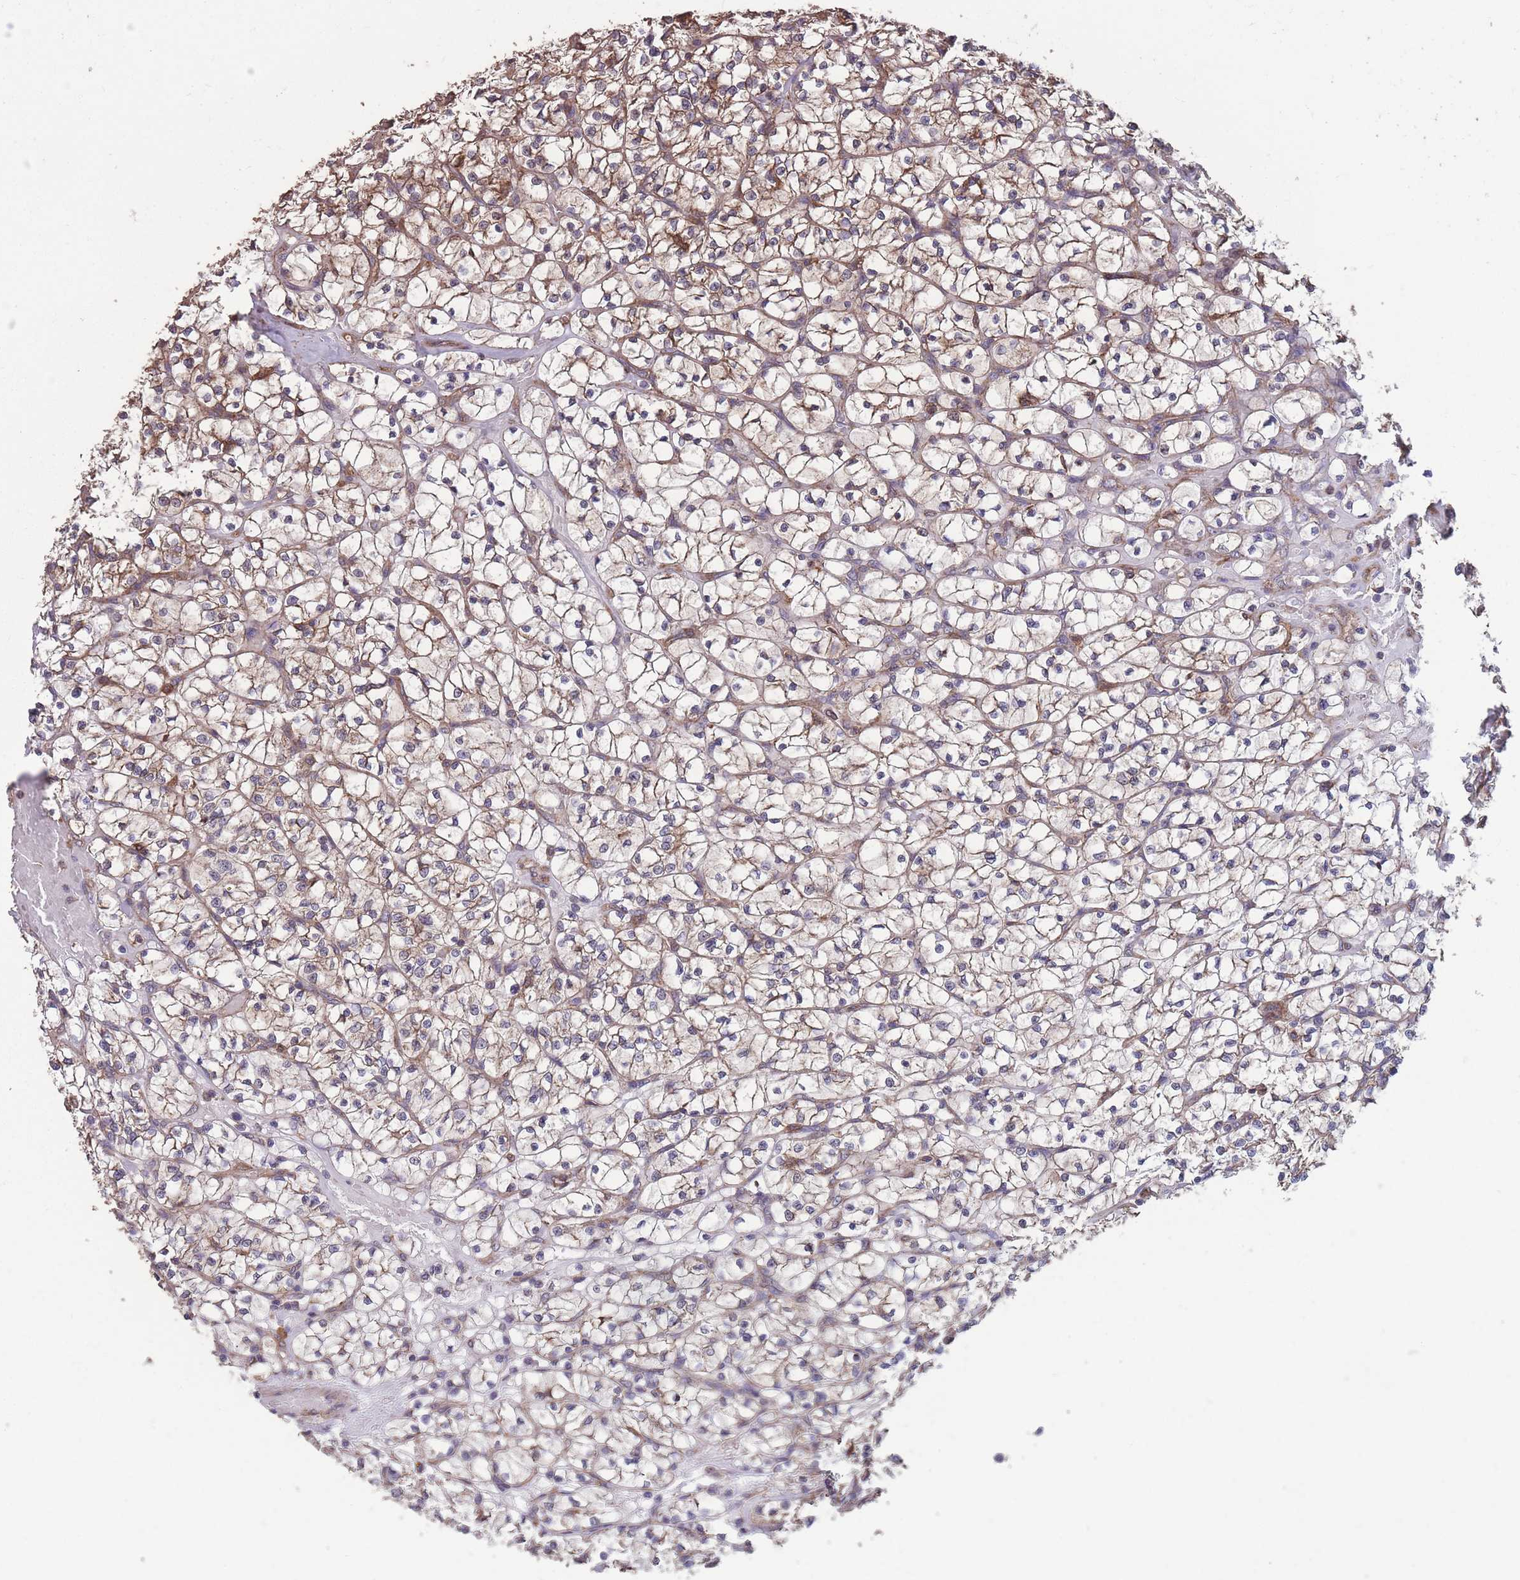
{"staining": {"intensity": "weak", "quantity": ">75%", "location": "cytoplasmic/membranous"}, "tissue": "renal cancer", "cell_type": "Tumor cells", "image_type": "cancer", "snomed": [{"axis": "morphology", "description": "Adenocarcinoma, NOS"}, {"axis": "topography", "description": "Kidney"}], "caption": "Tumor cells reveal weak cytoplasmic/membranous staining in about >75% of cells in renal cancer (adenocarcinoma).", "gene": "NUDT21", "patient": {"sex": "female", "age": 64}}